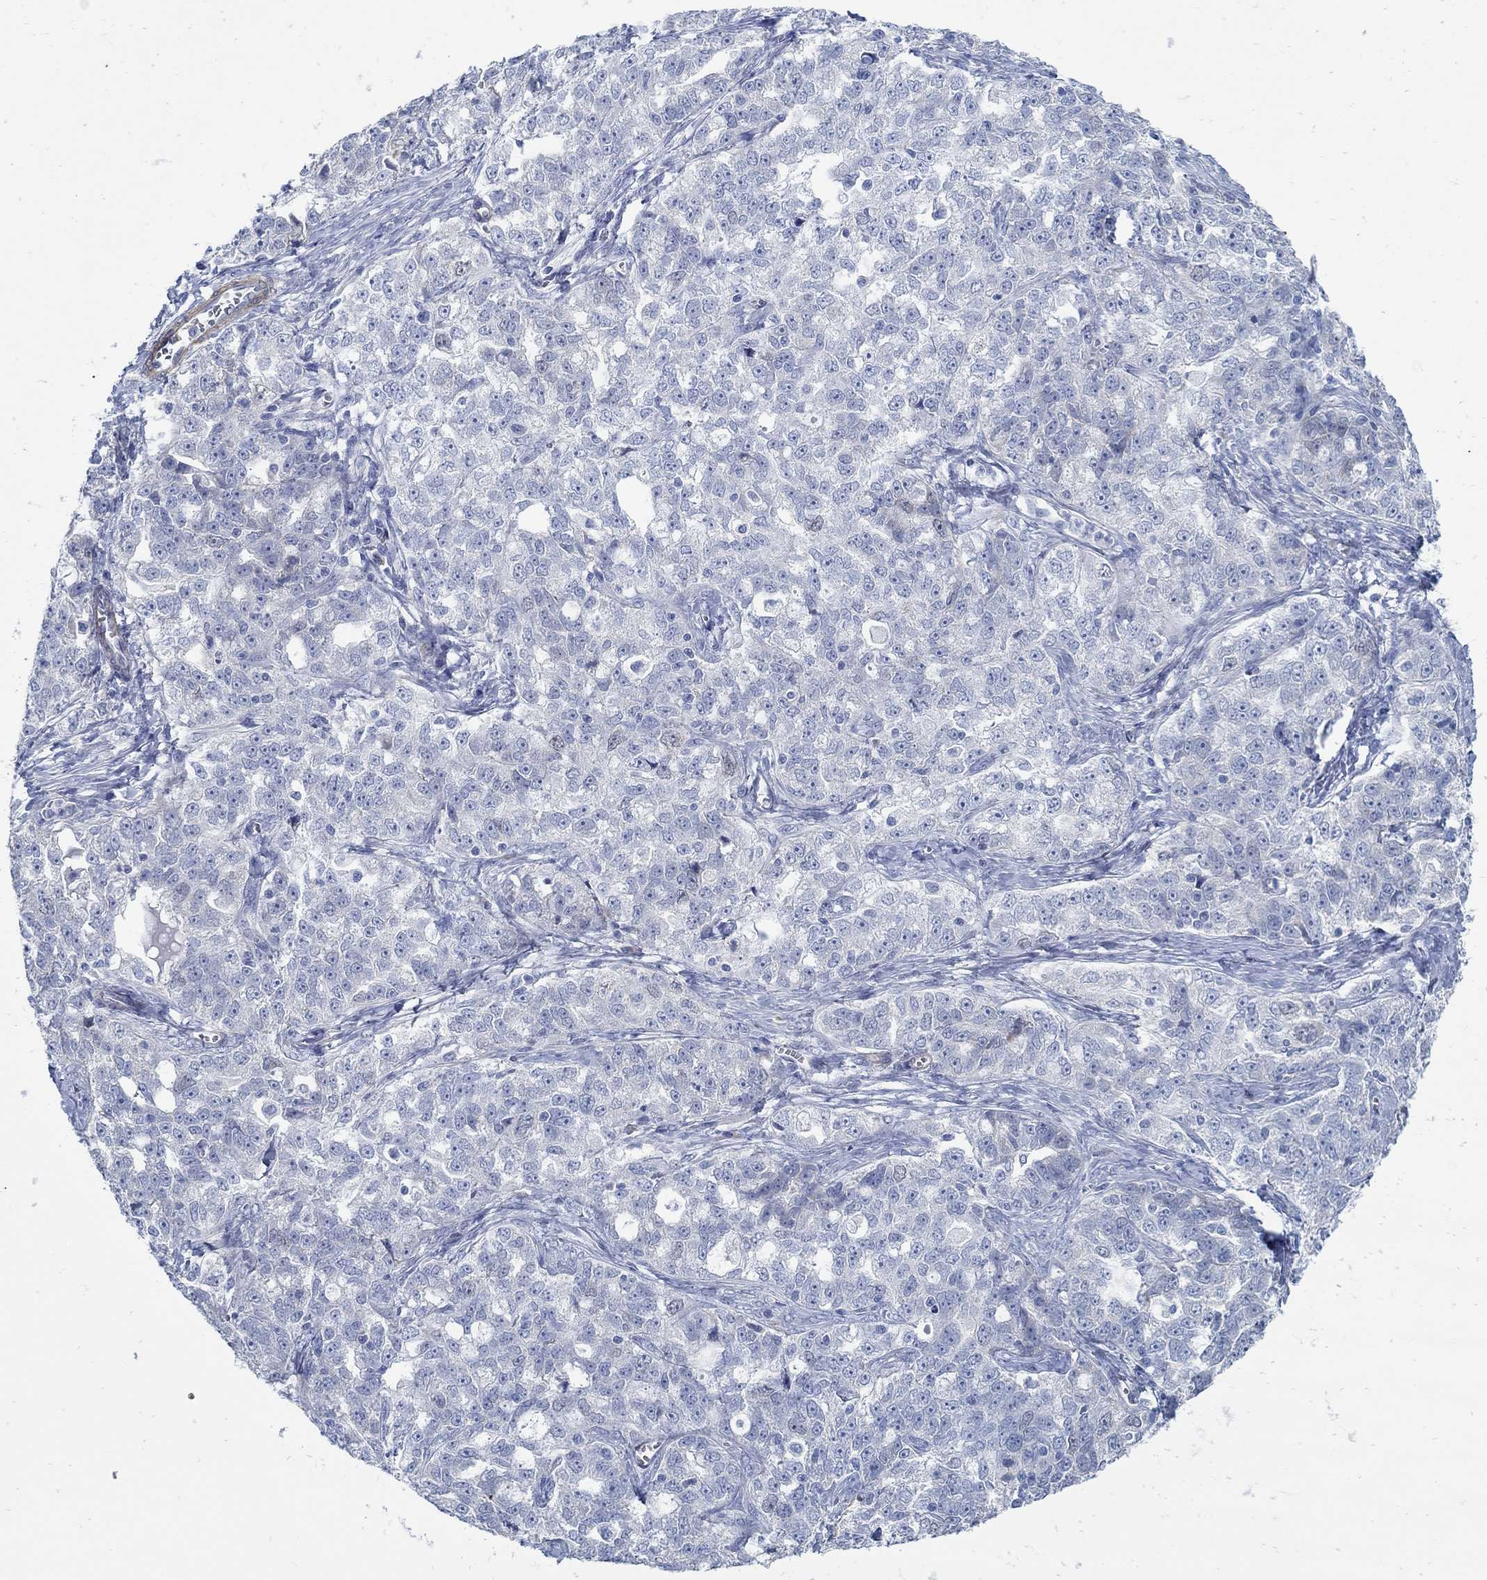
{"staining": {"intensity": "negative", "quantity": "none", "location": "none"}, "tissue": "ovarian cancer", "cell_type": "Tumor cells", "image_type": "cancer", "snomed": [{"axis": "morphology", "description": "Cystadenocarcinoma, serous, NOS"}, {"axis": "topography", "description": "Ovary"}], "caption": "High power microscopy micrograph of an IHC image of ovarian cancer, revealing no significant expression in tumor cells.", "gene": "C15orf39", "patient": {"sex": "female", "age": 51}}